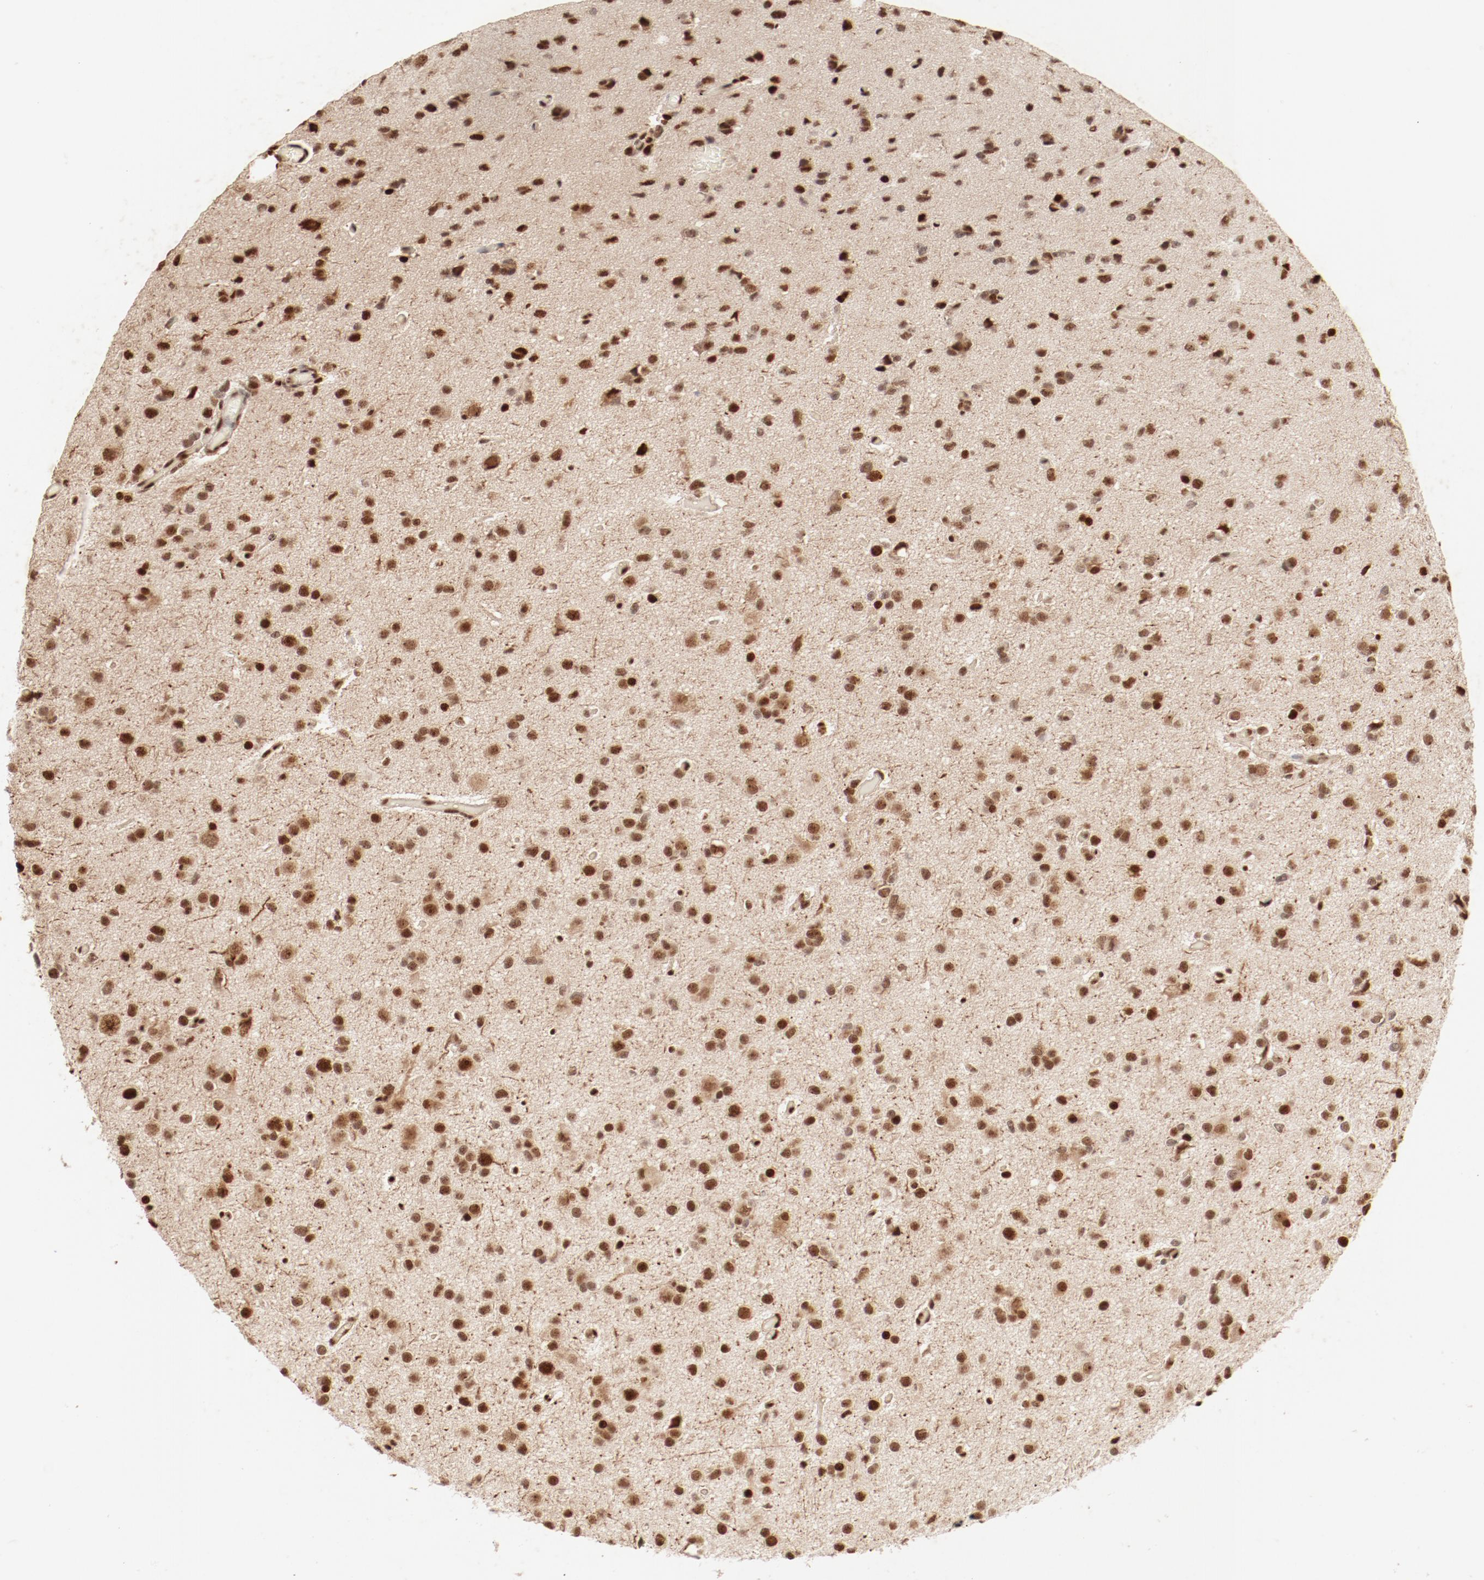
{"staining": {"intensity": "strong", "quantity": ">75%", "location": "nuclear"}, "tissue": "glioma", "cell_type": "Tumor cells", "image_type": "cancer", "snomed": [{"axis": "morphology", "description": "Glioma, malignant, Low grade"}, {"axis": "topography", "description": "Brain"}], "caption": "DAB (3,3'-diaminobenzidine) immunohistochemical staining of human malignant low-grade glioma displays strong nuclear protein positivity in approximately >75% of tumor cells.", "gene": "FAM50A", "patient": {"sex": "male", "age": 42}}